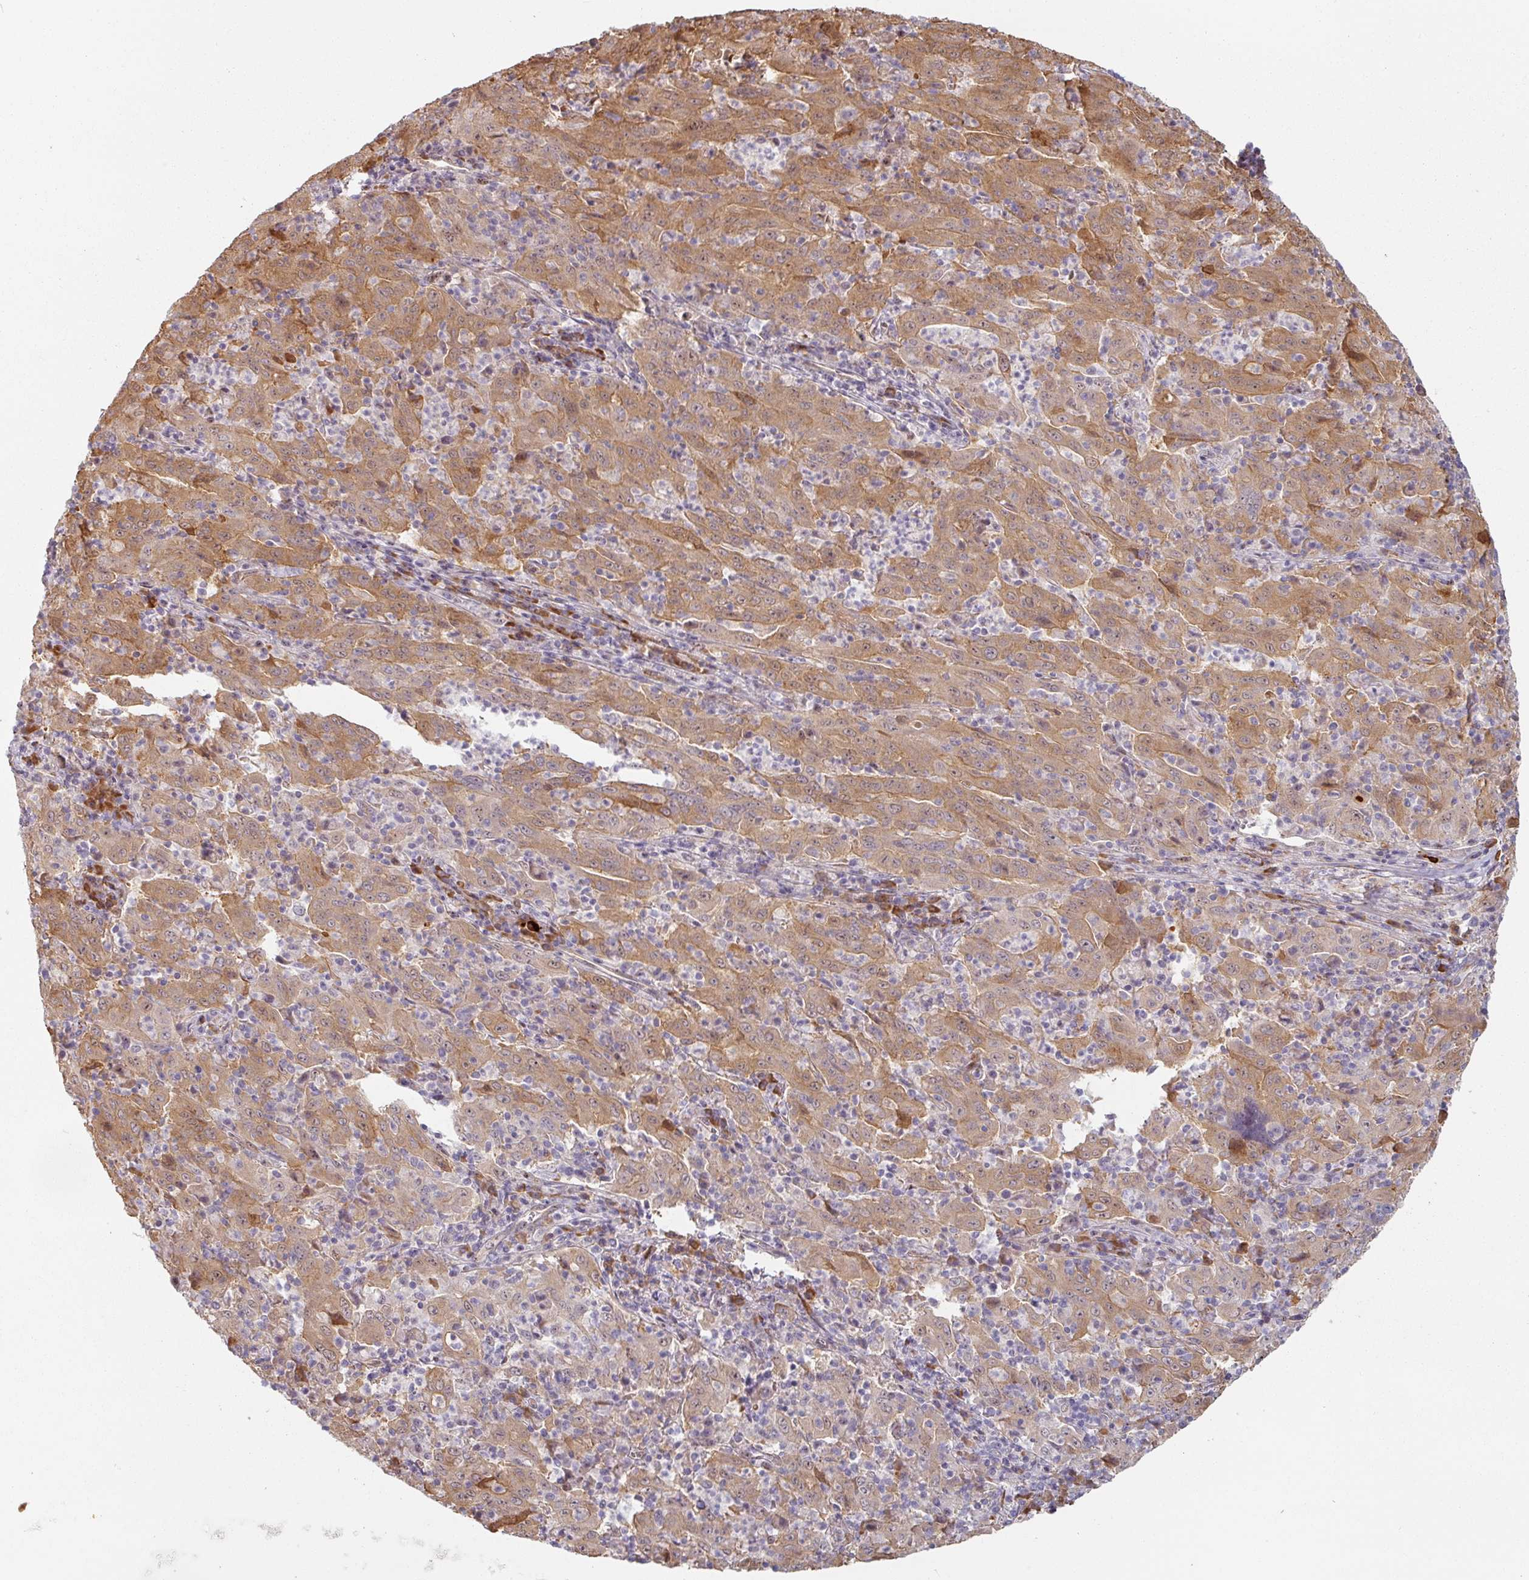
{"staining": {"intensity": "moderate", "quantity": ">75%", "location": "cytoplasmic/membranous"}, "tissue": "pancreatic cancer", "cell_type": "Tumor cells", "image_type": "cancer", "snomed": [{"axis": "morphology", "description": "Adenocarcinoma, NOS"}, {"axis": "topography", "description": "Pancreas"}], "caption": "Protein expression analysis of pancreatic adenocarcinoma shows moderate cytoplasmic/membranous positivity in approximately >75% of tumor cells. (Brightfield microscopy of DAB IHC at high magnification).", "gene": "CEP78", "patient": {"sex": "male", "age": 63}}